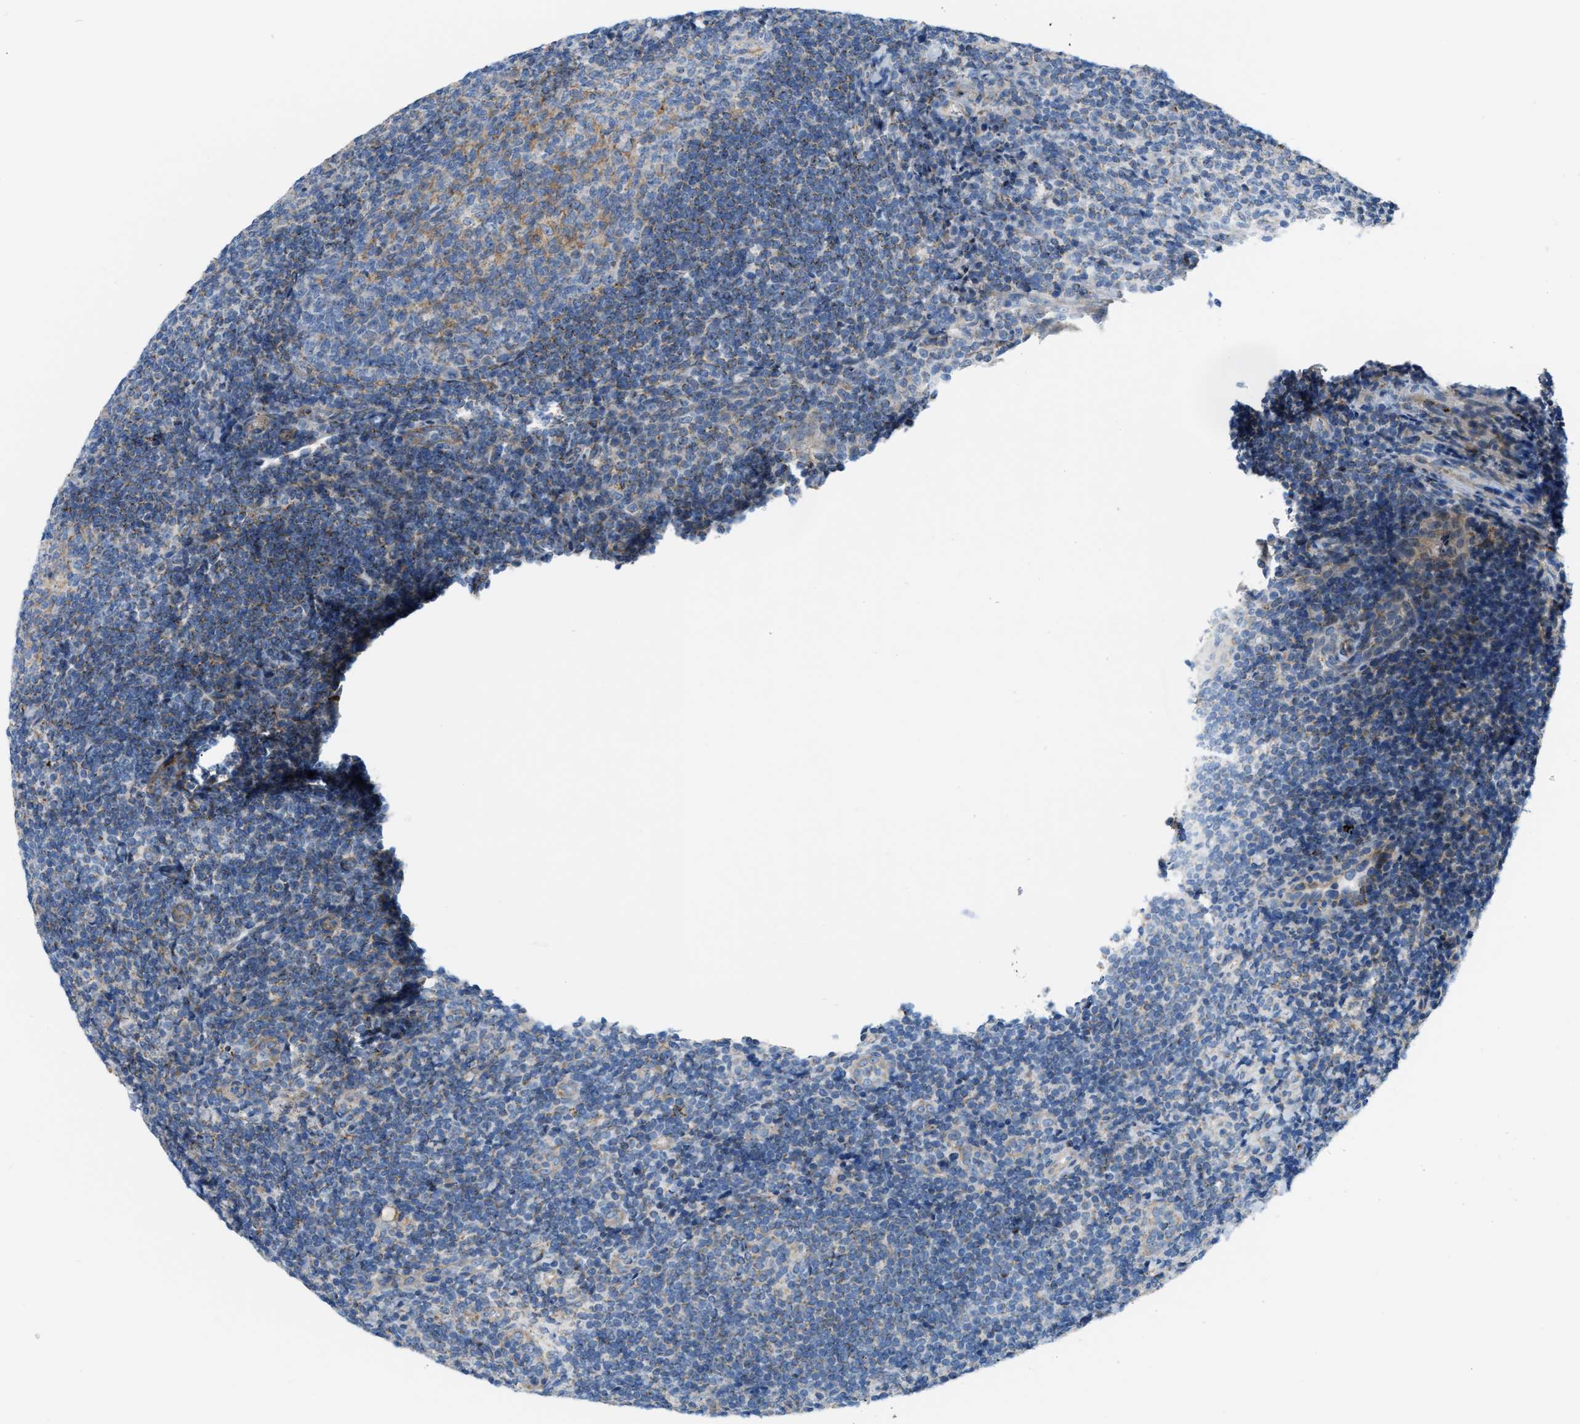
{"staining": {"intensity": "weak", "quantity": "<25%", "location": "cytoplasmic/membranous"}, "tissue": "tonsil", "cell_type": "Germinal center cells", "image_type": "normal", "snomed": [{"axis": "morphology", "description": "Normal tissue, NOS"}, {"axis": "topography", "description": "Tonsil"}], "caption": "Immunohistochemical staining of benign tonsil reveals no significant expression in germinal center cells.", "gene": "JADE1", "patient": {"sex": "male", "age": 37}}